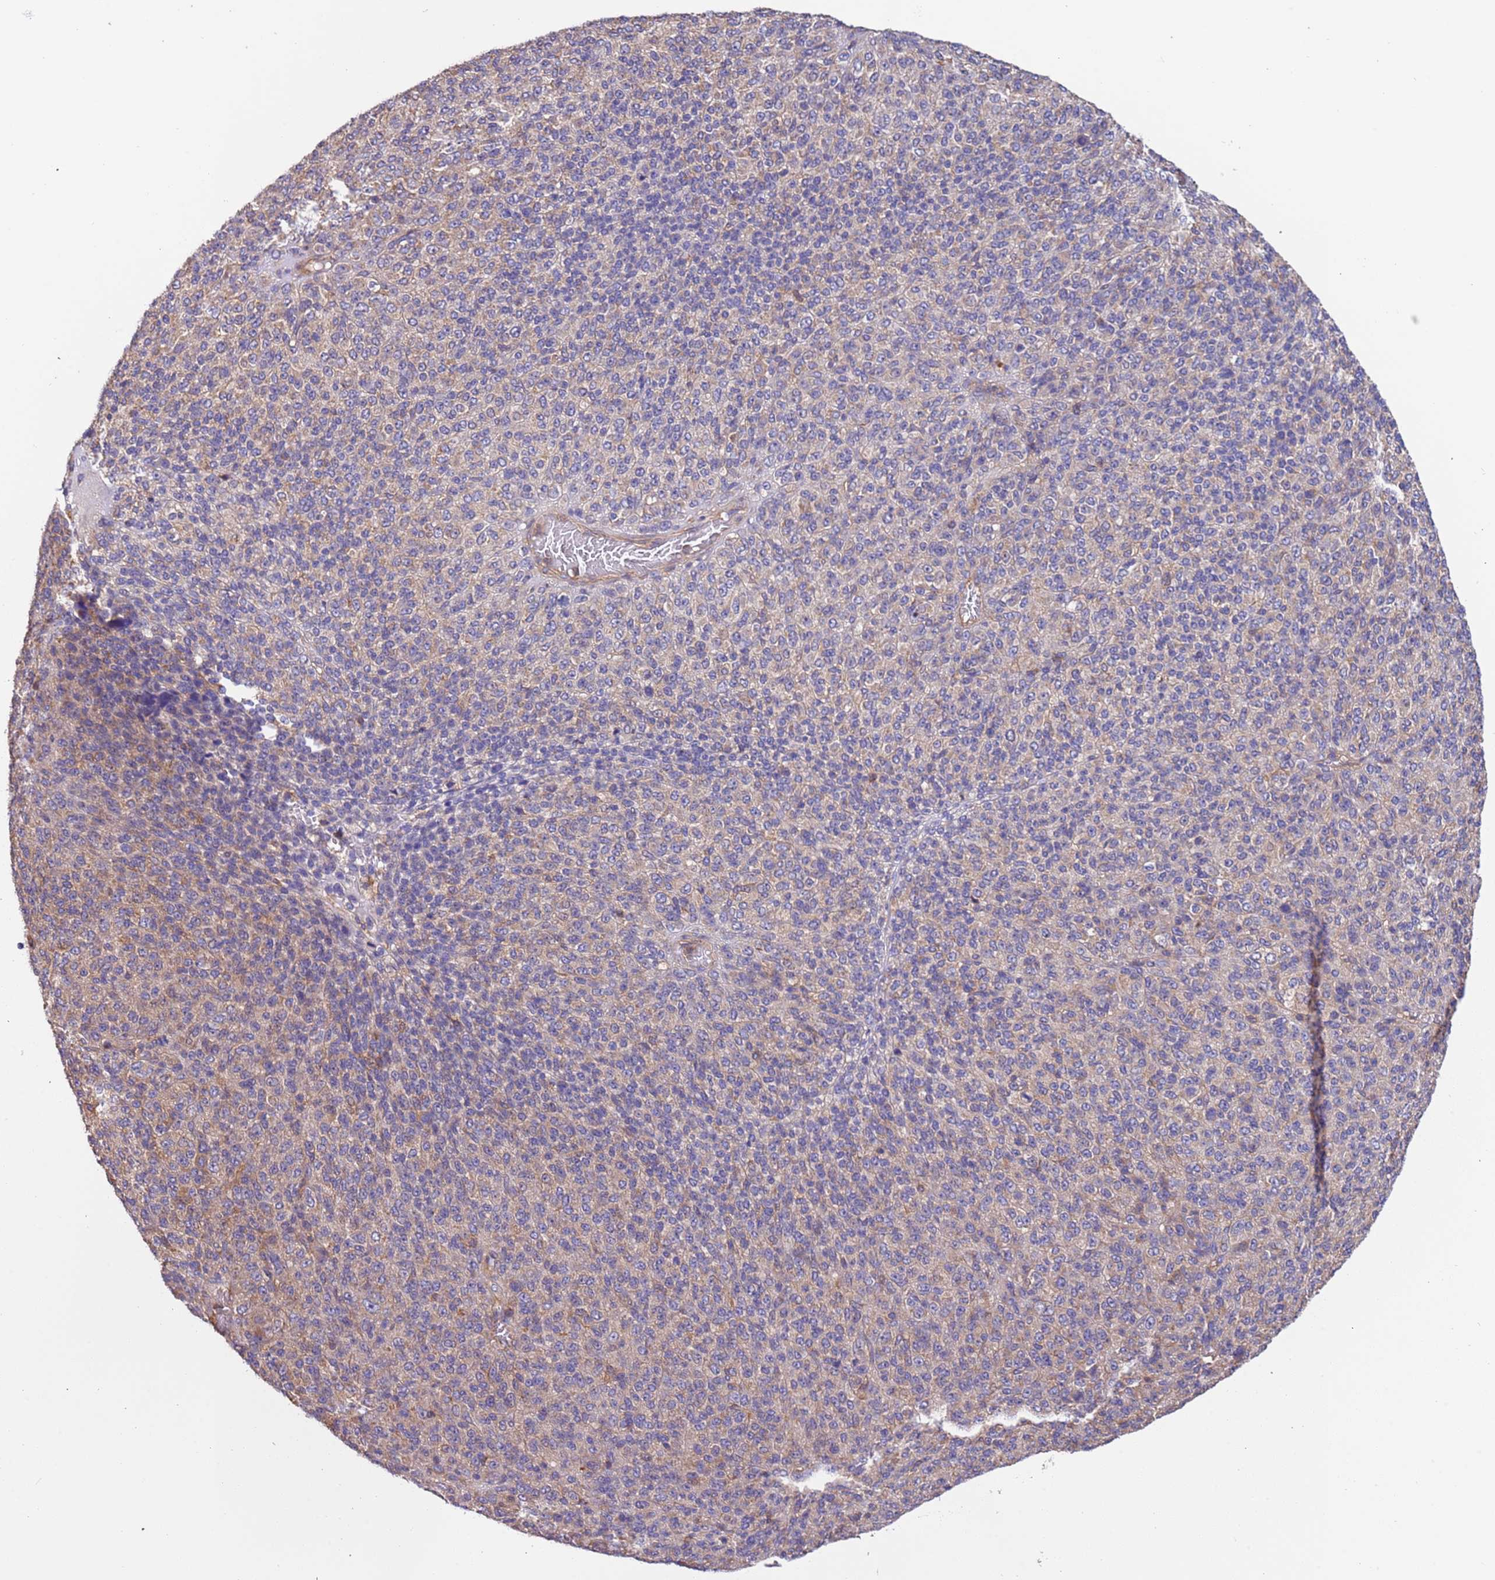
{"staining": {"intensity": "negative", "quantity": "none", "location": "none"}, "tissue": "melanoma", "cell_type": "Tumor cells", "image_type": "cancer", "snomed": [{"axis": "morphology", "description": "Malignant melanoma, Metastatic site"}, {"axis": "topography", "description": "Brain"}], "caption": "This image is of melanoma stained with immunohistochemistry to label a protein in brown with the nuclei are counter-stained blue. There is no expression in tumor cells.", "gene": "SYT4", "patient": {"sex": "female", "age": 56}}